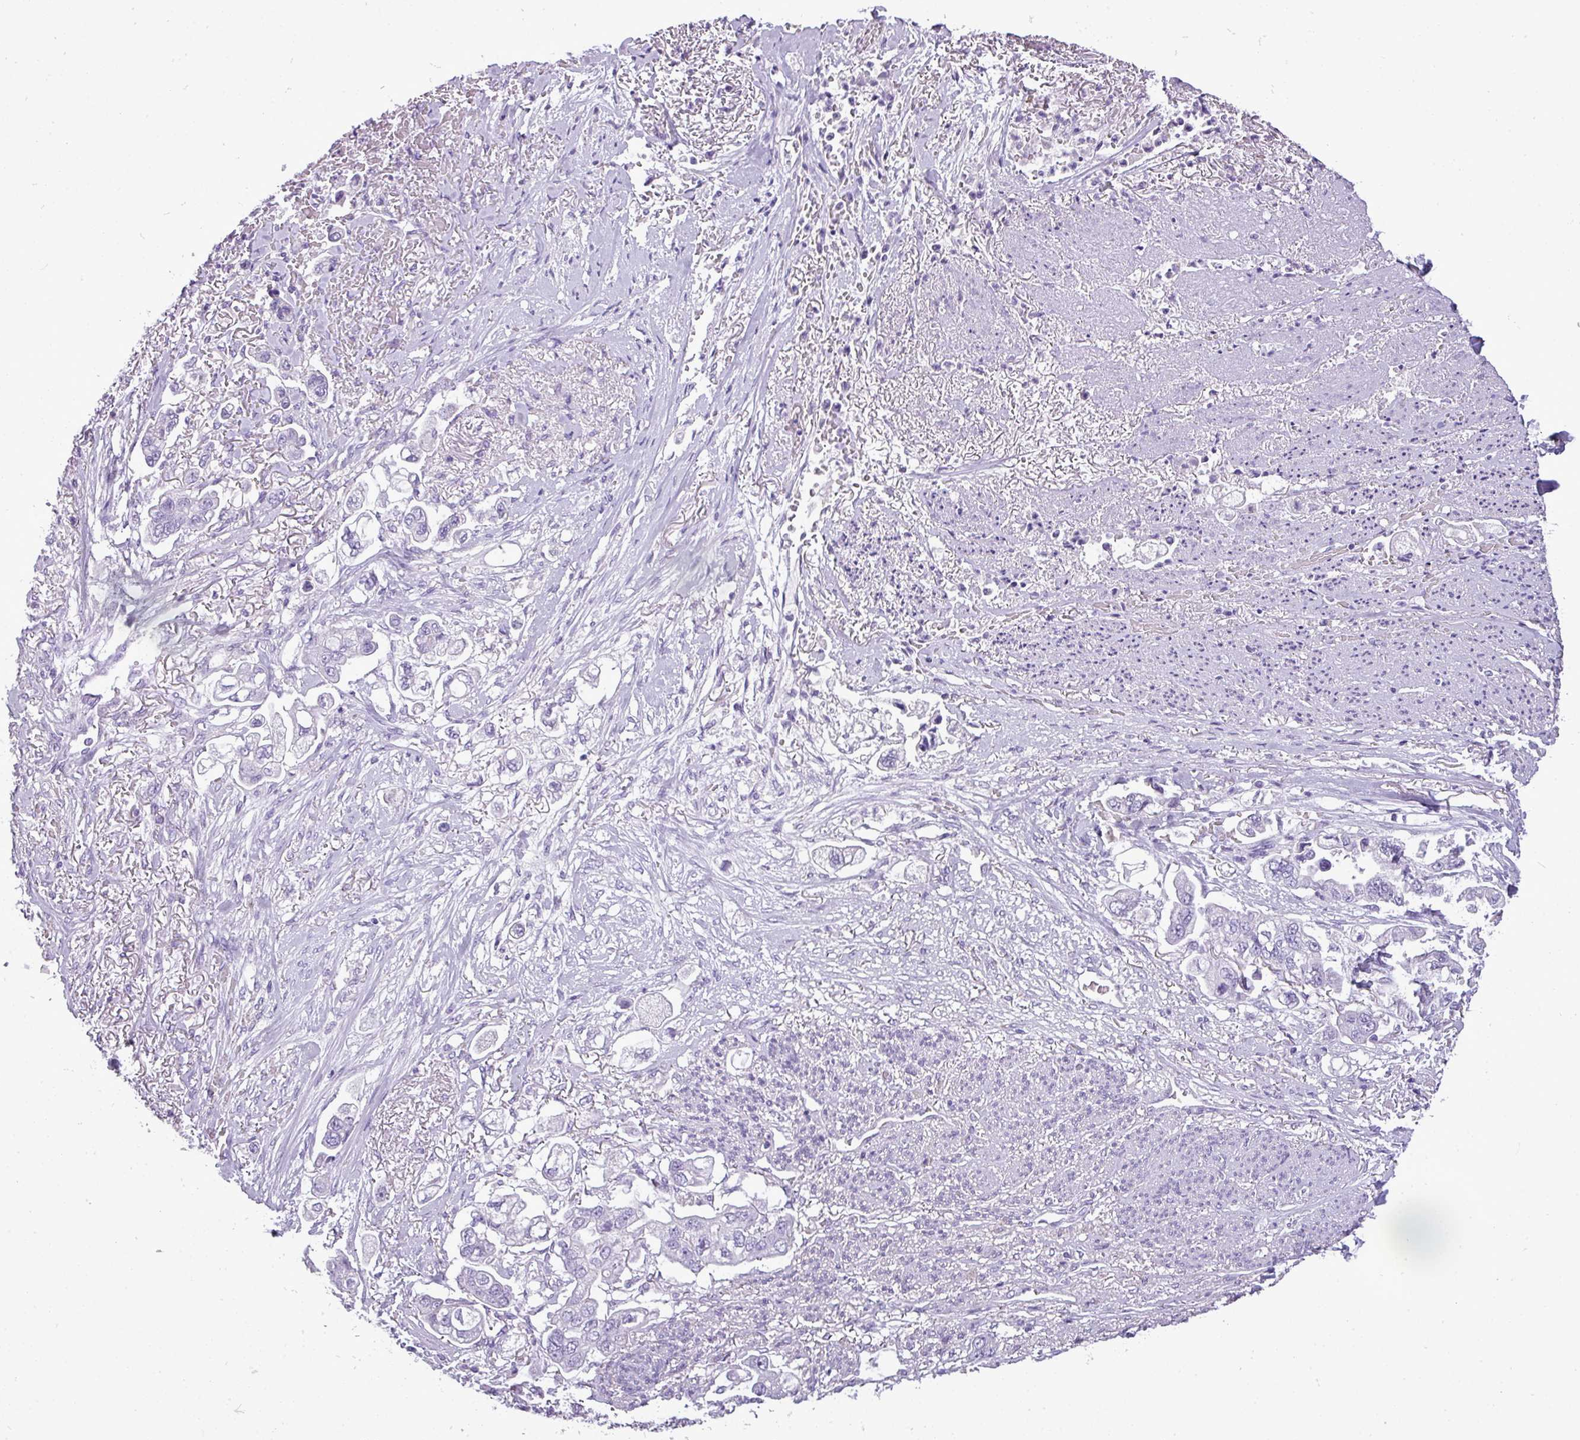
{"staining": {"intensity": "negative", "quantity": "none", "location": "none"}, "tissue": "stomach cancer", "cell_type": "Tumor cells", "image_type": "cancer", "snomed": [{"axis": "morphology", "description": "Adenocarcinoma, NOS"}, {"axis": "topography", "description": "Stomach"}], "caption": "High magnification brightfield microscopy of stomach cancer (adenocarcinoma) stained with DAB (3,3'-diaminobenzidine) (brown) and counterstained with hematoxylin (blue): tumor cells show no significant positivity.", "gene": "RBMXL2", "patient": {"sex": "male", "age": 62}}